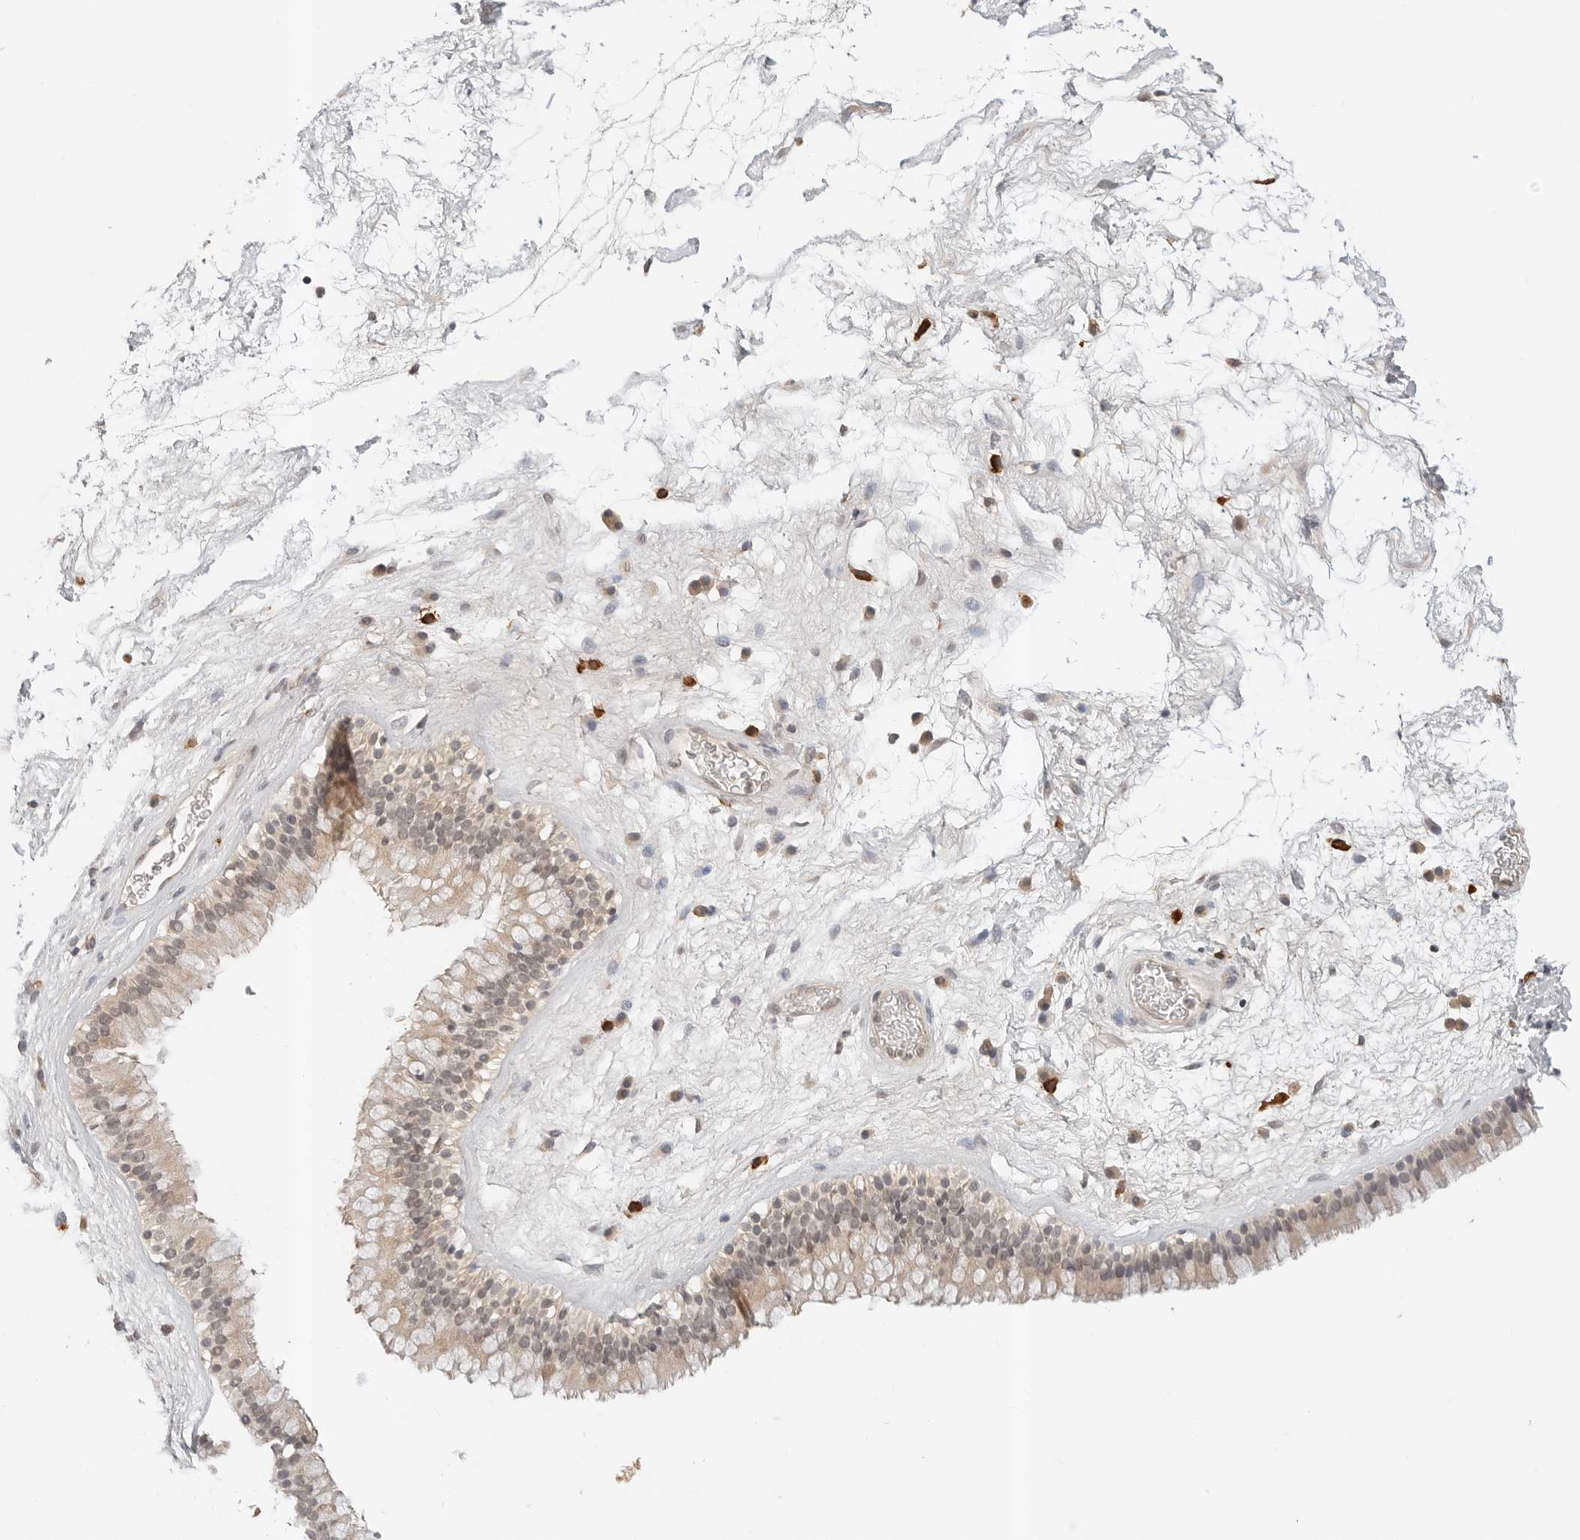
{"staining": {"intensity": "weak", "quantity": "25%-75%", "location": "cytoplasmic/membranous"}, "tissue": "nasopharynx", "cell_type": "Respiratory epithelial cells", "image_type": "normal", "snomed": [{"axis": "morphology", "description": "Normal tissue, NOS"}, {"axis": "morphology", "description": "Inflammation, NOS"}, {"axis": "topography", "description": "Nasopharynx"}], "caption": "Immunohistochemical staining of normal nasopharynx exhibits weak cytoplasmic/membranous protein expression in approximately 25%-75% of respiratory epithelial cells.", "gene": "IL24", "patient": {"sex": "male", "age": 48}}